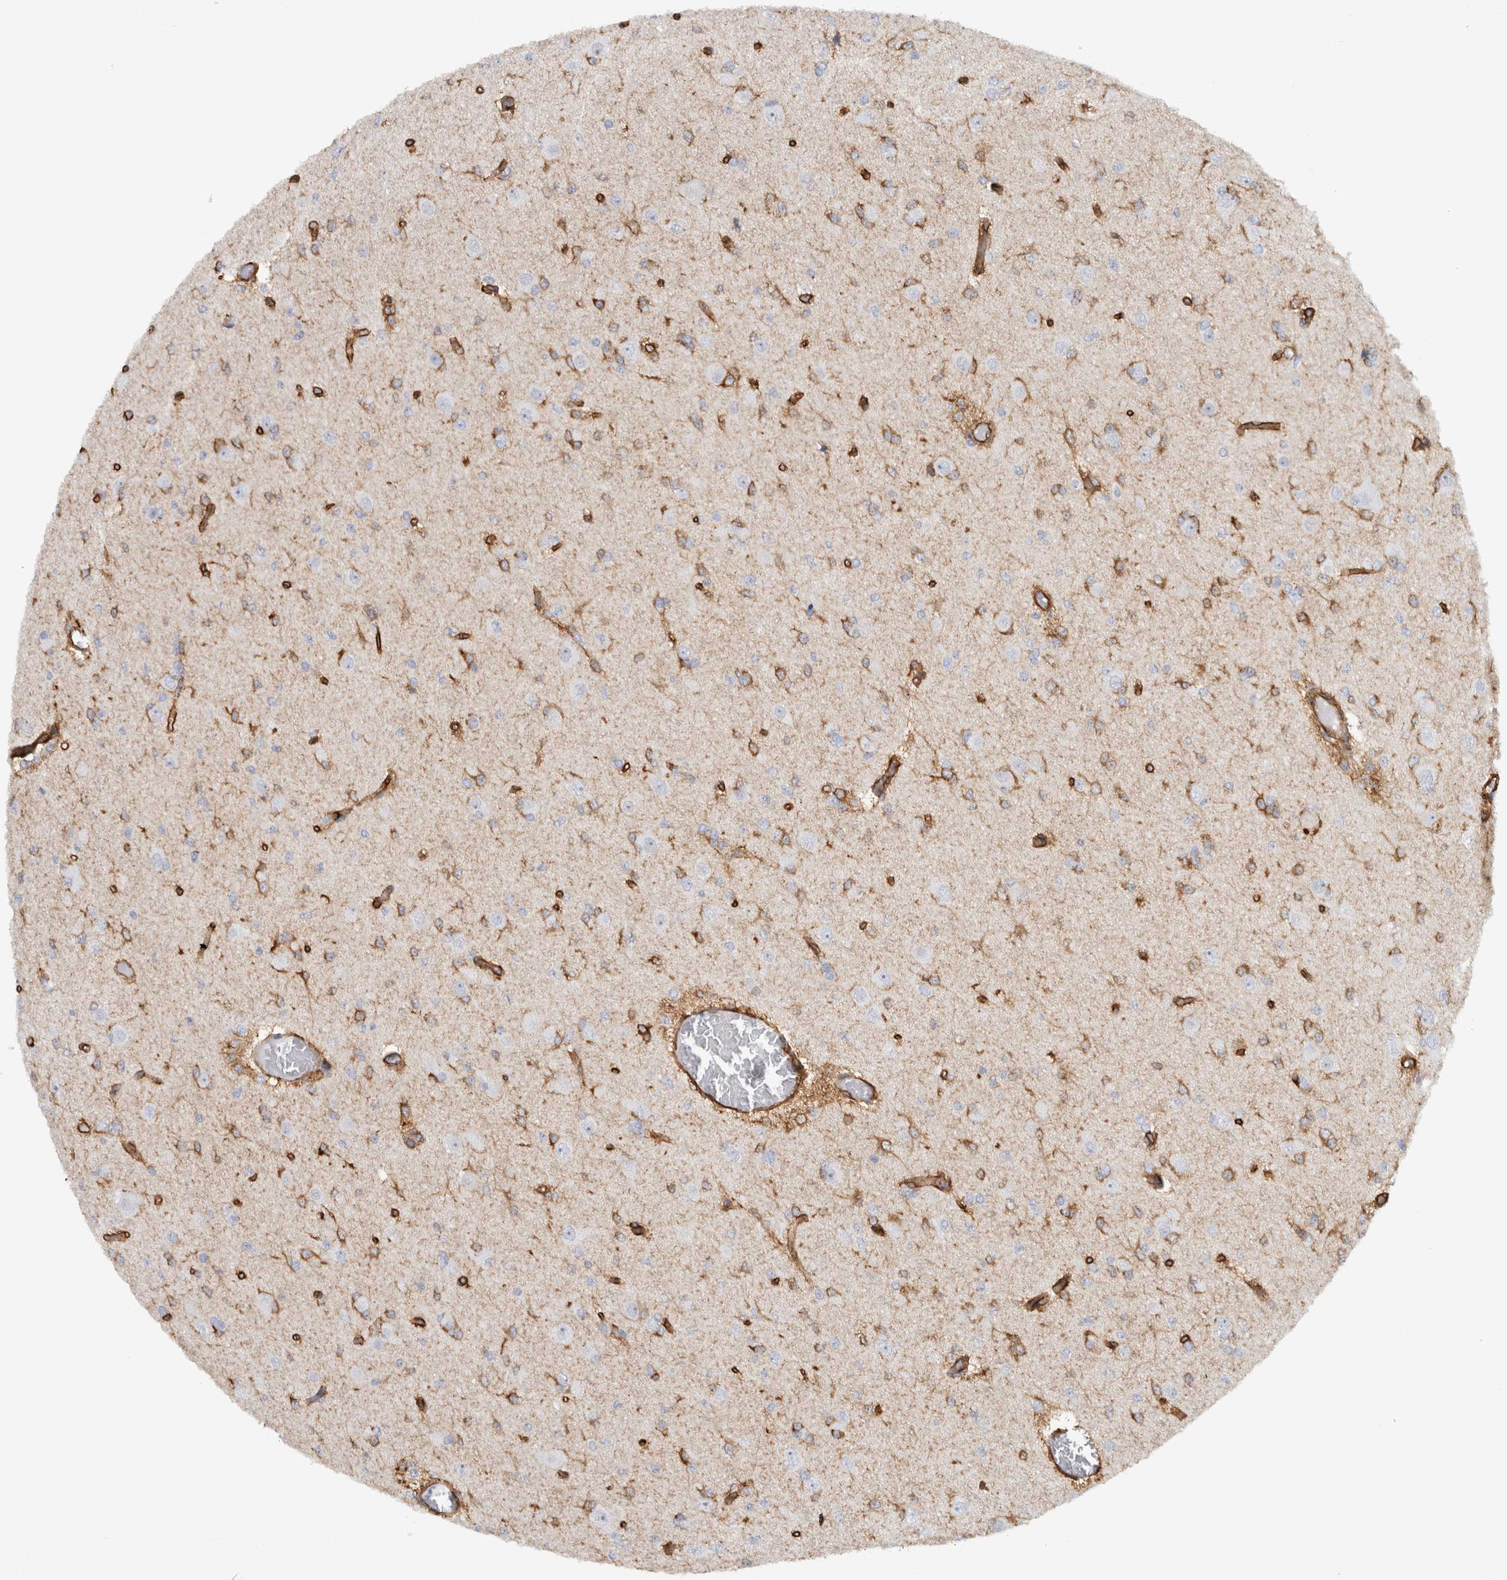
{"staining": {"intensity": "moderate", "quantity": "25%-75%", "location": "cytoplasmic/membranous"}, "tissue": "glioma", "cell_type": "Tumor cells", "image_type": "cancer", "snomed": [{"axis": "morphology", "description": "Glioma, malignant, Low grade"}, {"axis": "topography", "description": "Brain"}], "caption": "Protein analysis of malignant glioma (low-grade) tissue reveals moderate cytoplasmic/membranous positivity in about 25%-75% of tumor cells. The staining was performed using DAB to visualize the protein expression in brown, while the nuclei were stained in blue with hematoxylin (Magnification: 20x).", "gene": "AHNAK", "patient": {"sex": "female", "age": 22}}